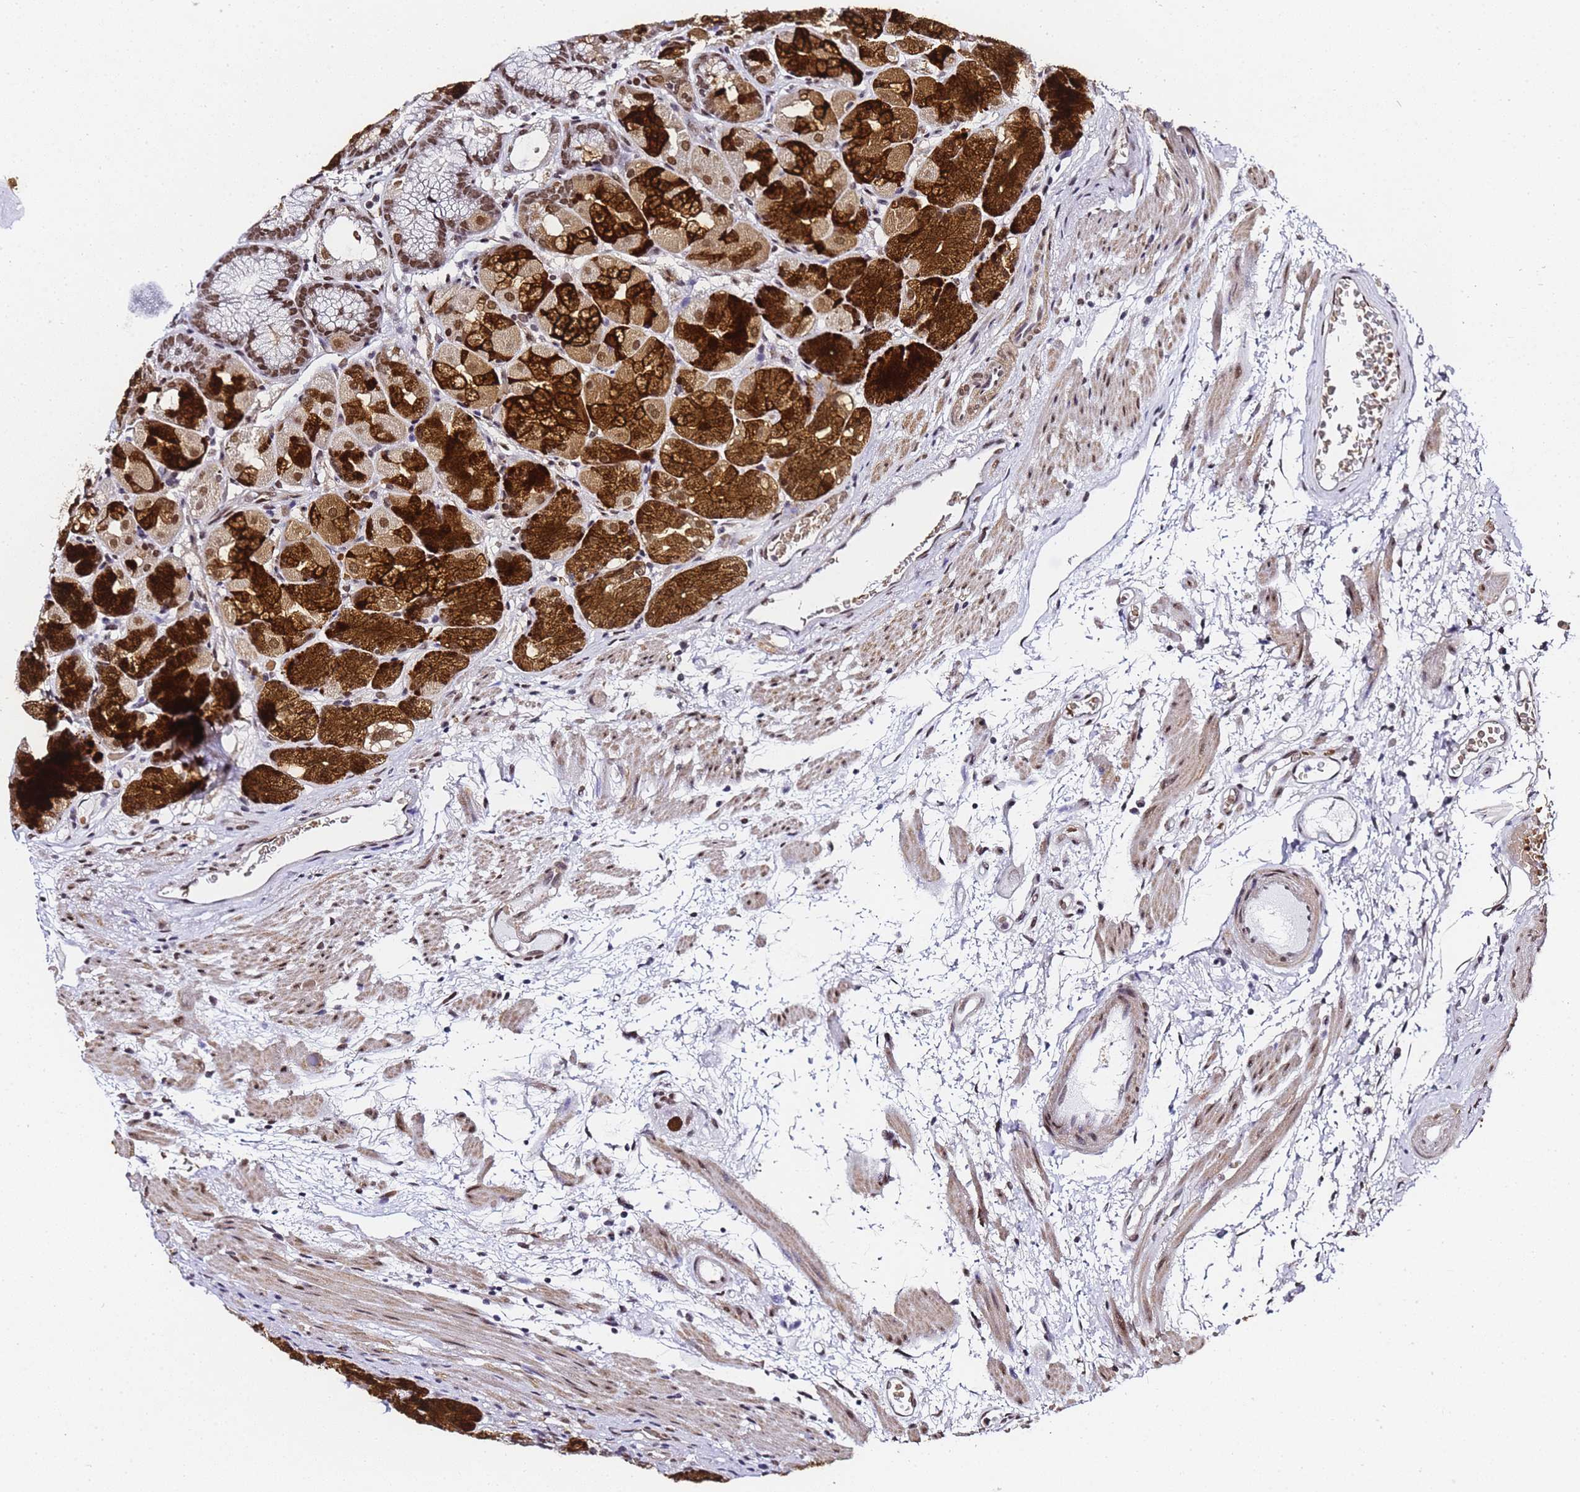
{"staining": {"intensity": "strong", "quantity": ">75%", "location": "cytoplasmic/membranous,nuclear"}, "tissue": "stomach", "cell_type": "Glandular cells", "image_type": "normal", "snomed": [{"axis": "morphology", "description": "Normal tissue, NOS"}, {"axis": "topography", "description": "Stomach"}], "caption": "Human stomach stained for a protein (brown) exhibits strong cytoplasmic/membranous,nuclear positive expression in about >75% of glandular cells.", "gene": "POLR1A", "patient": {"sex": "male", "age": 63}}